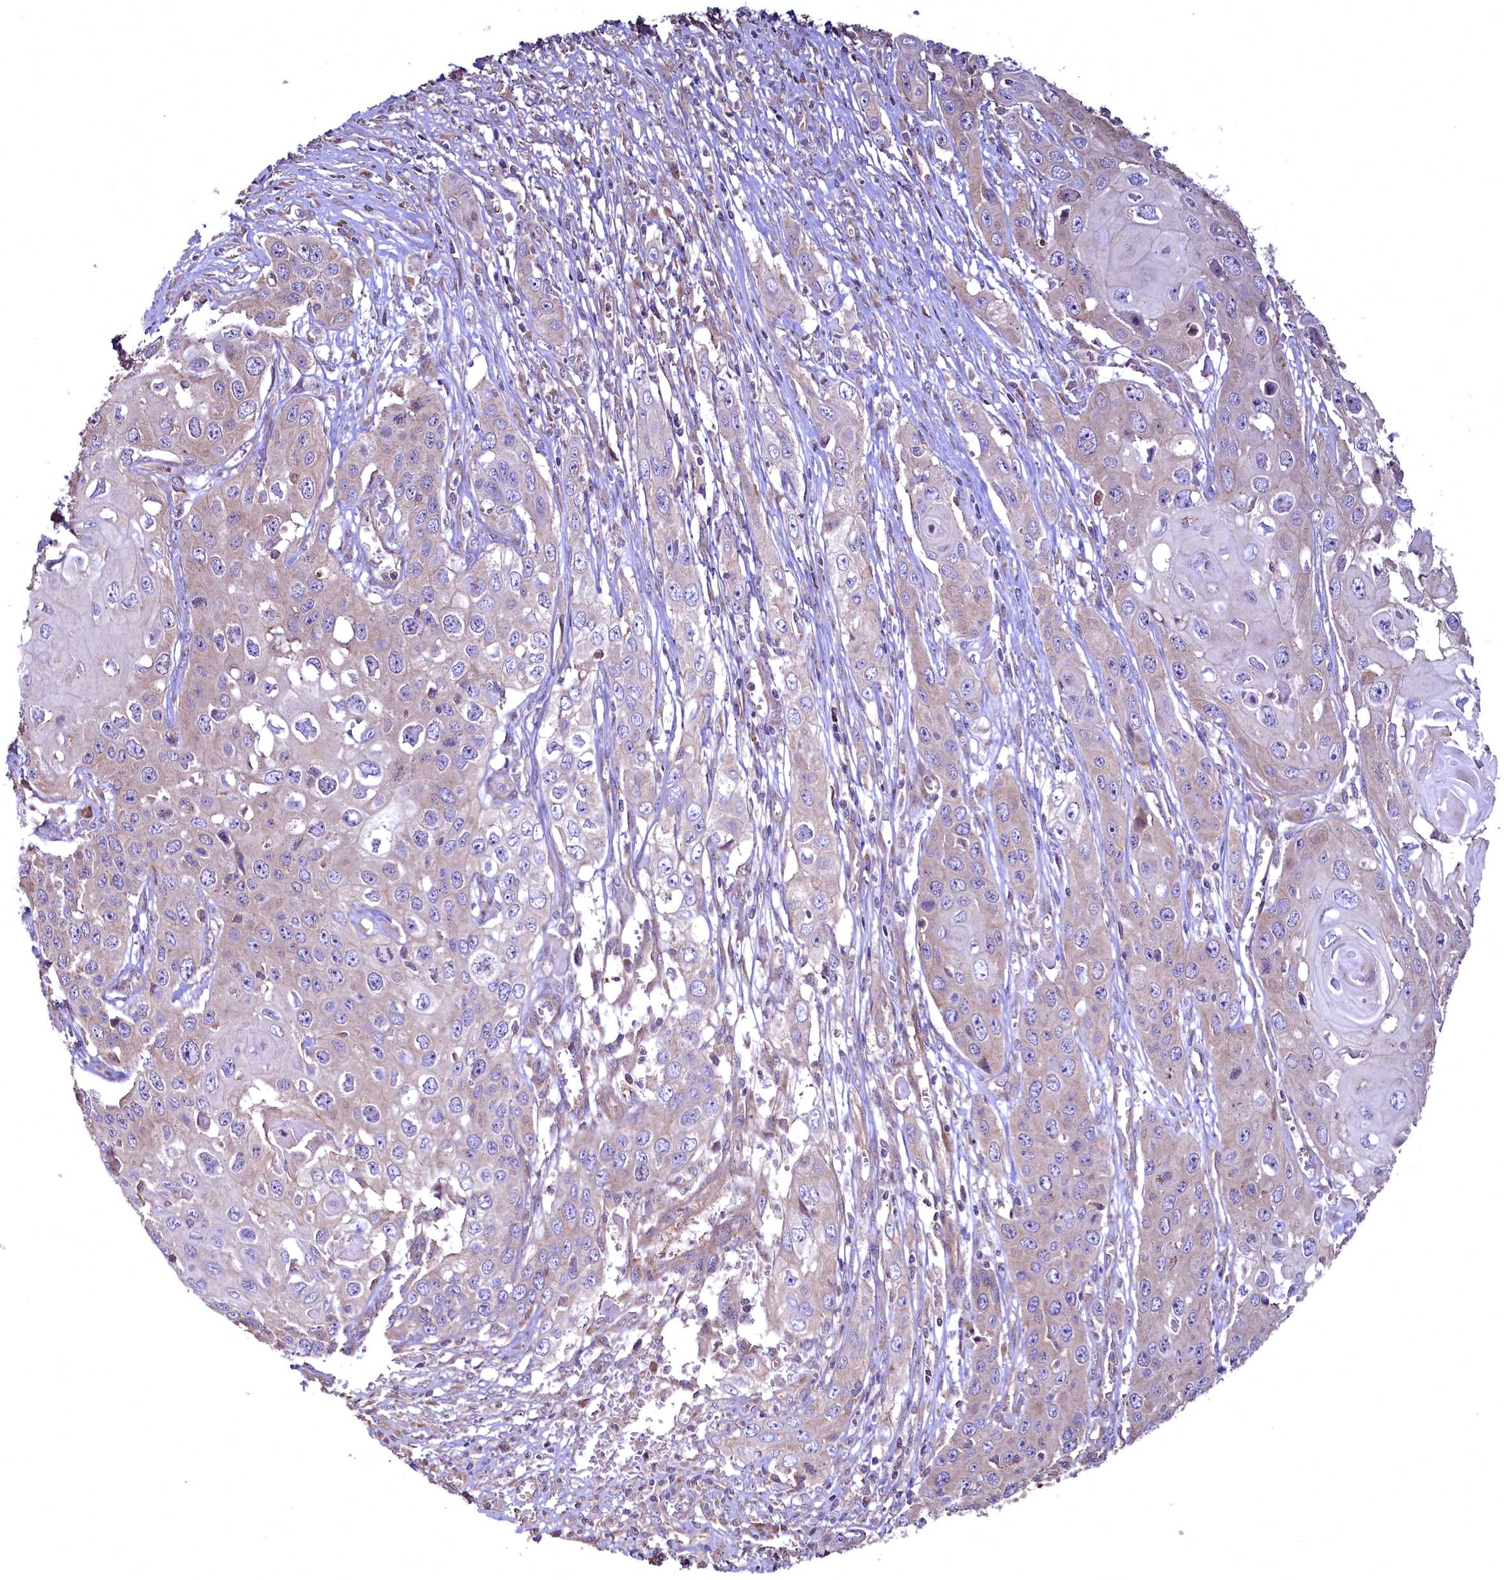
{"staining": {"intensity": "weak", "quantity": ">75%", "location": "cytoplasmic/membranous"}, "tissue": "skin cancer", "cell_type": "Tumor cells", "image_type": "cancer", "snomed": [{"axis": "morphology", "description": "Squamous cell carcinoma, NOS"}, {"axis": "topography", "description": "Skin"}], "caption": "Squamous cell carcinoma (skin) stained with DAB (3,3'-diaminobenzidine) IHC exhibits low levels of weak cytoplasmic/membranous positivity in approximately >75% of tumor cells. (DAB (3,3'-diaminobenzidine) IHC, brown staining for protein, blue staining for nuclei).", "gene": "TBCEL", "patient": {"sex": "male", "age": 55}}